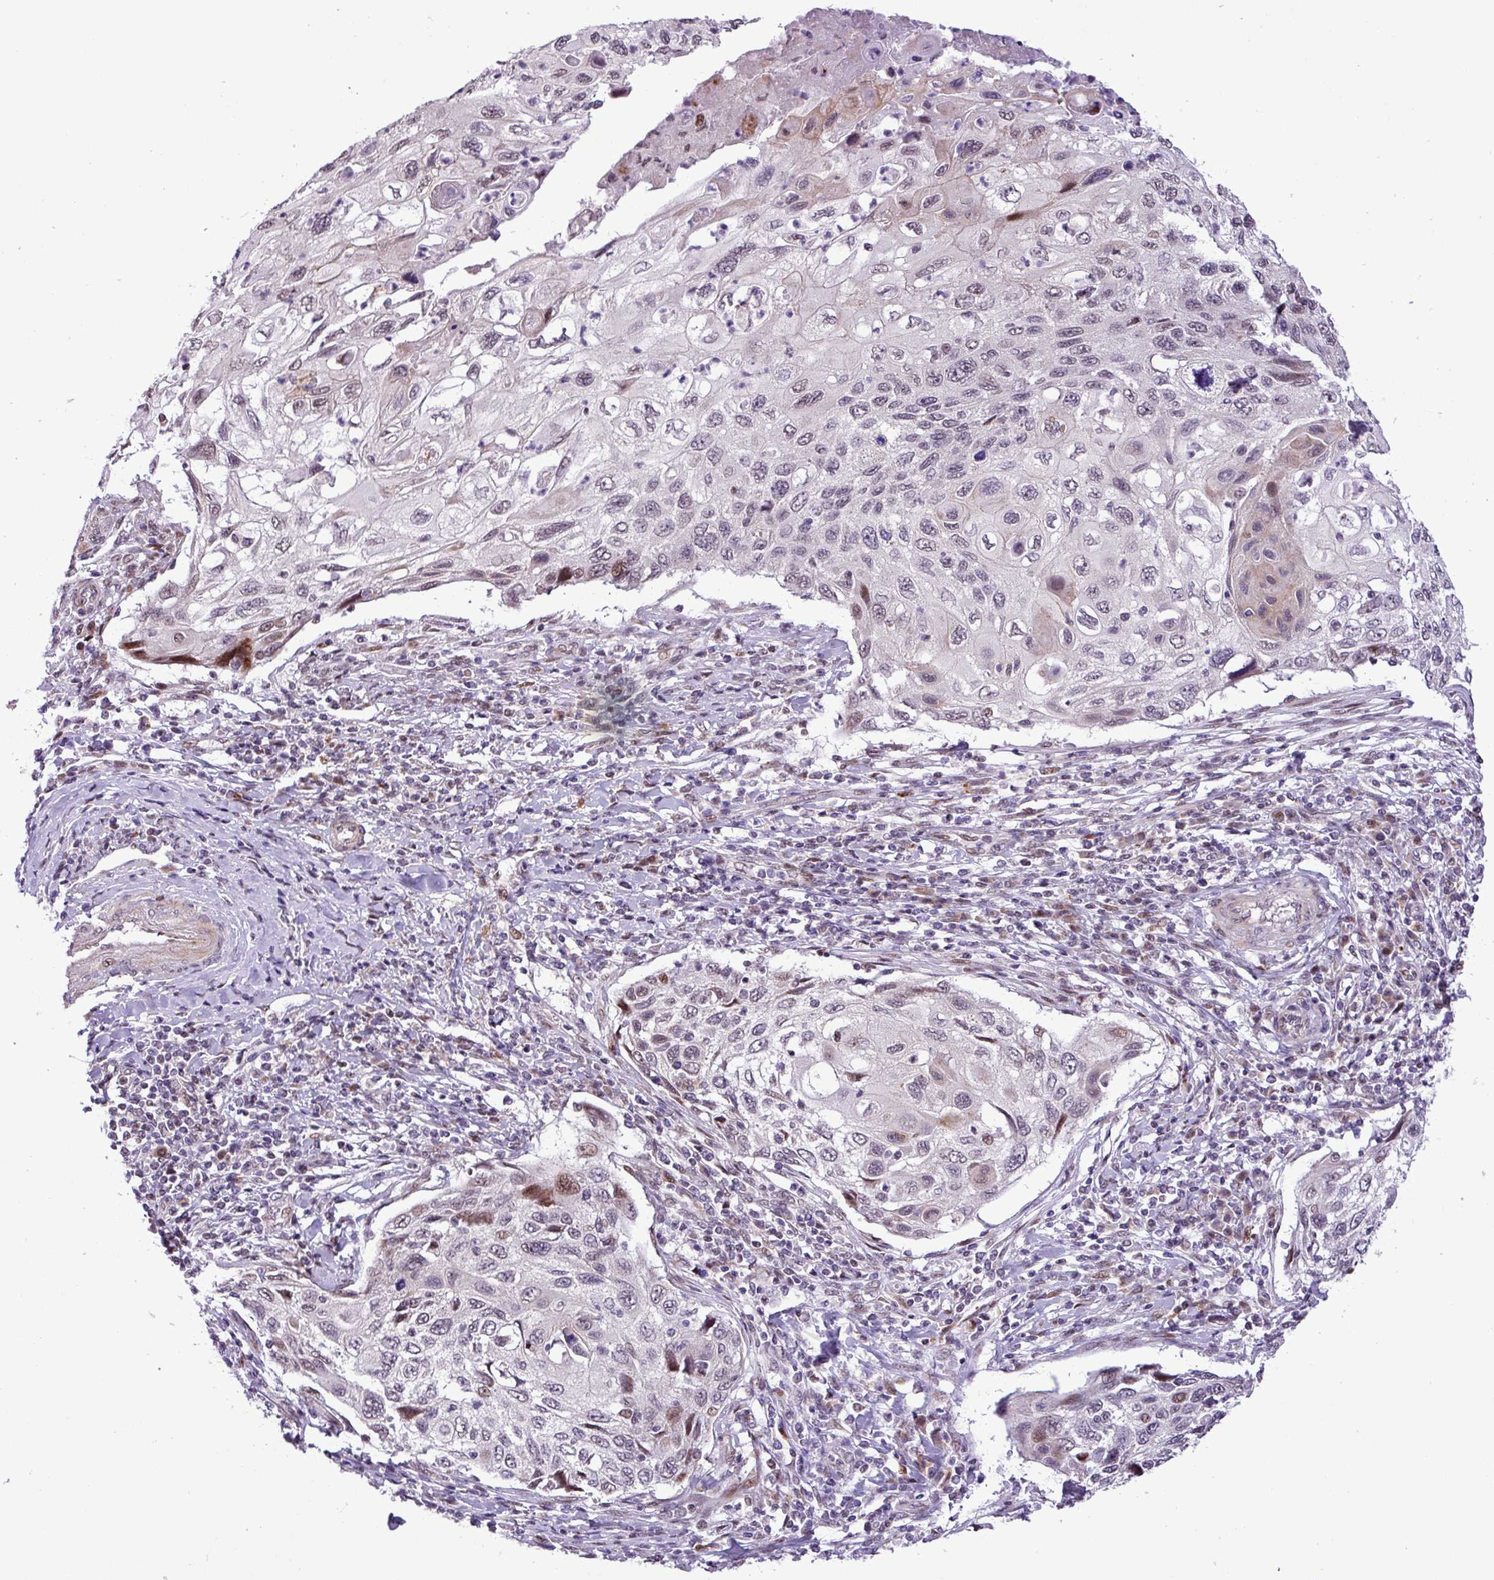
{"staining": {"intensity": "moderate", "quantity": "<25%", "location": "nuclear"}, "tissue": "cervical cancer", "cell_type": "Tumor cells", "image_type": "cancer", "snomed": [{"axis": "morphology", "description": "Squamous cell carcinoma, NOS"}, {"axis": "topography", "description": "Cervix"}], "caption": "Immunohistochemical staining of cervical squamous cell carcinoma shows low levels of moderate nuclear positivity in approximately <25% of tumor cells.", "gene": "ZNF354A", "patient": {"sex": "female", "age": 70}}